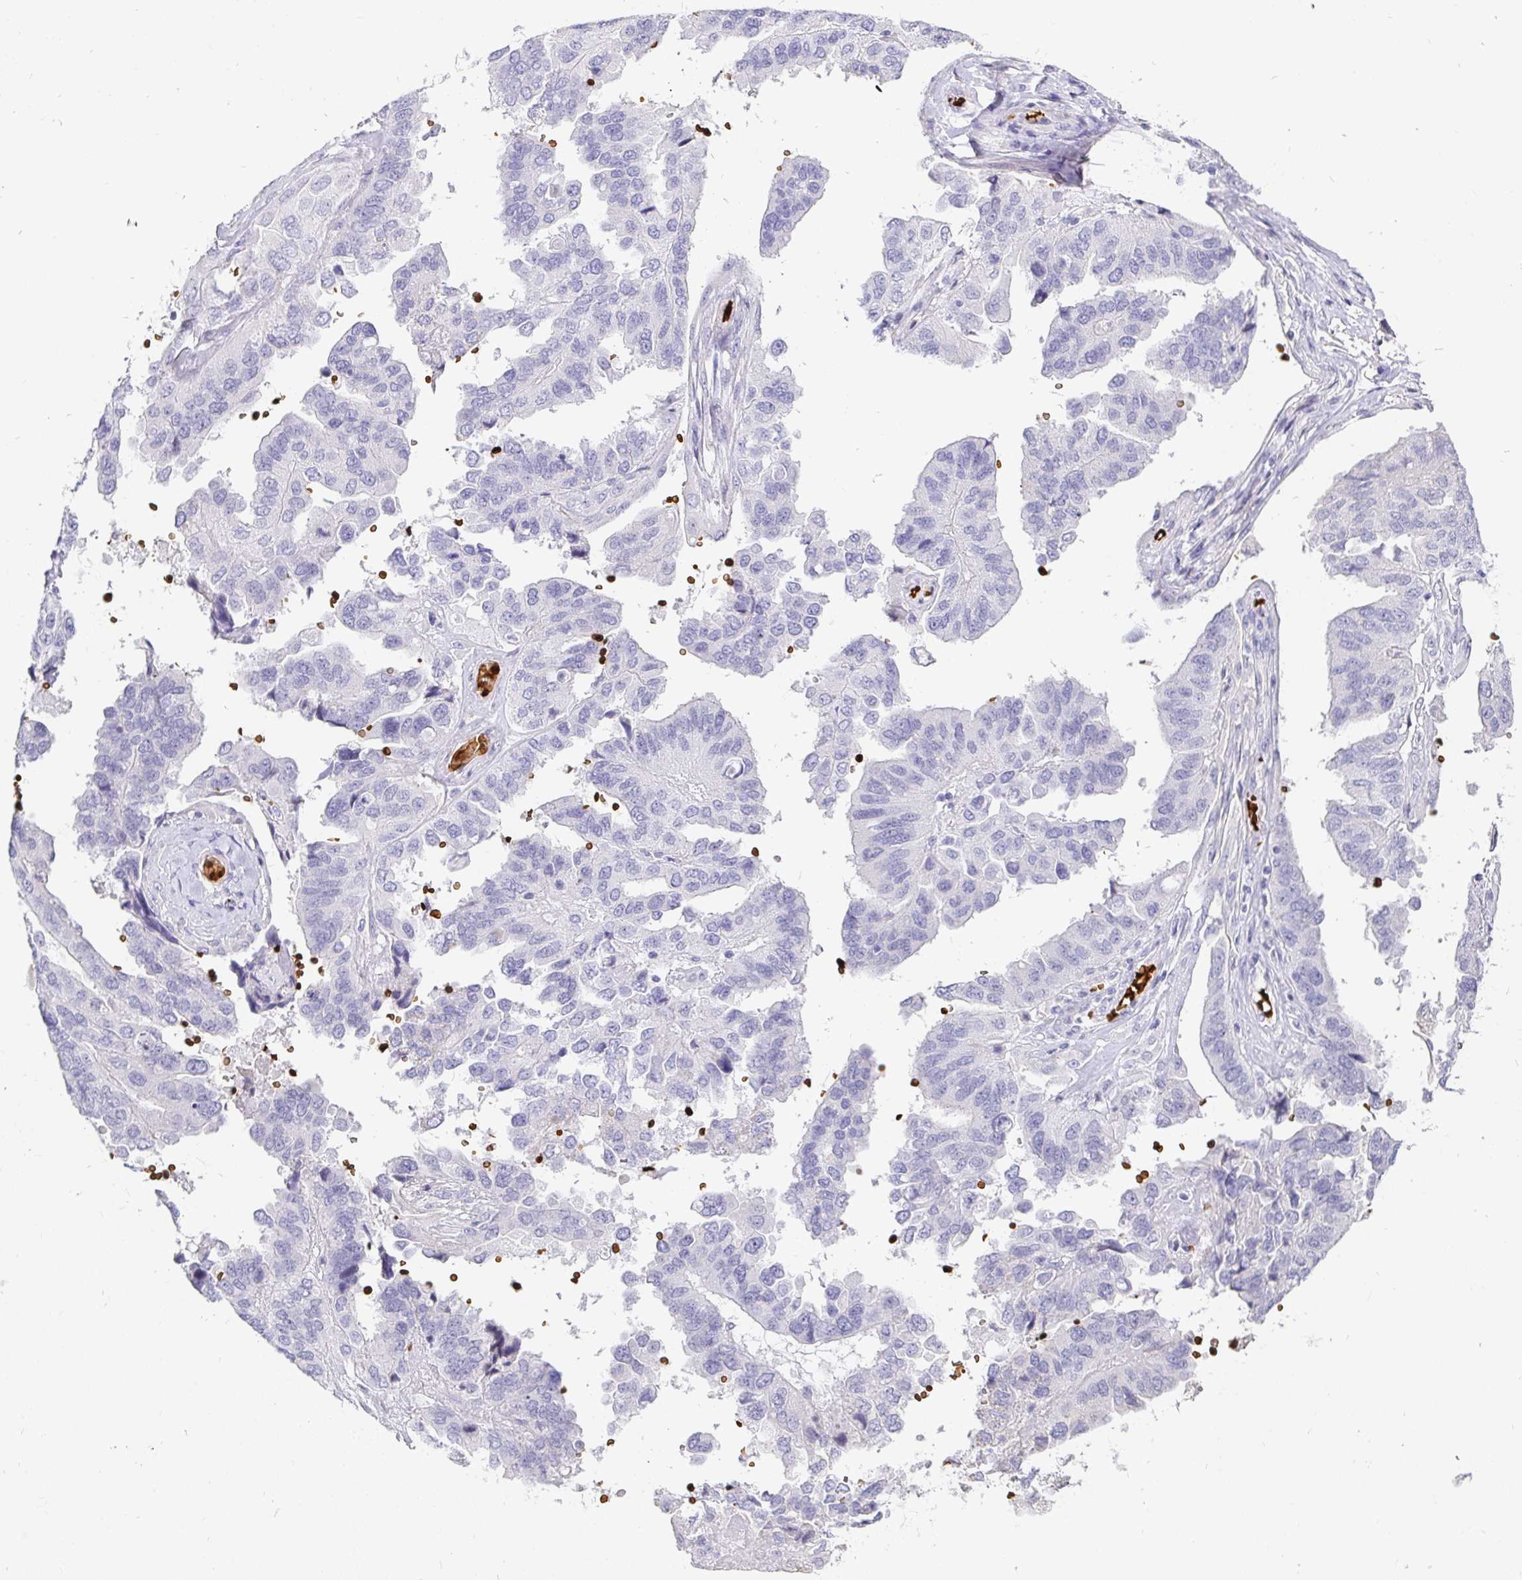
{"staining": {"intensity": "negative", "quantity": "none", "location": "none"}, "tissue": "ovarian cancer", "cell_type": "Tumor cells", "image_type": "cancer", "snomed": [{"axis": "morphology", "description": "Cystadenocarcinoma, serous, NOS"}, {"axis": "topography", "description": "Ovary"}], "caption": "There is no significant positivity in tumor cells of serous cystadenocarcinoma (ovarian).", "gene": "FGF21", "patient": {"sex": "female", "age": 79}}